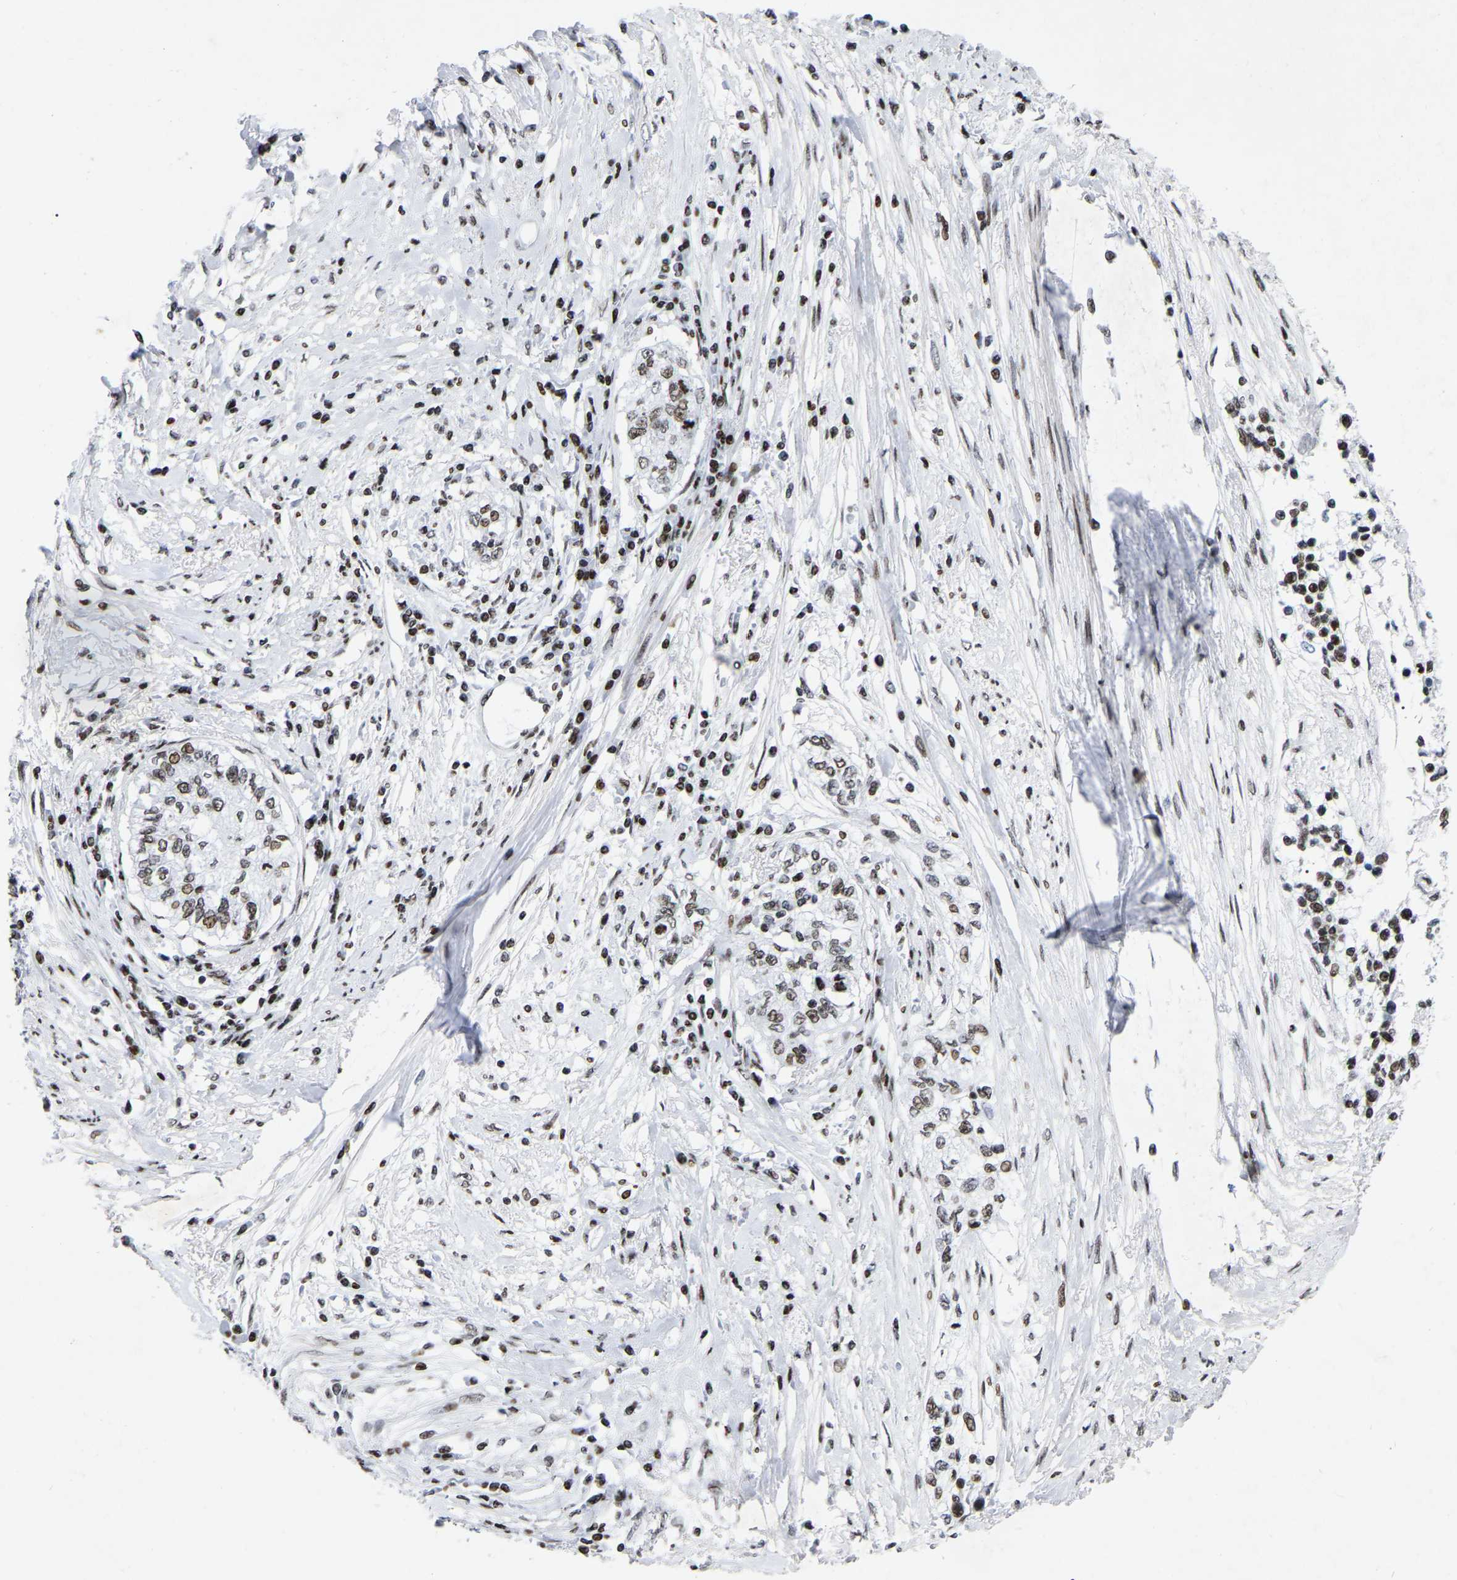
{"staining": {"intensity": "weak", "quantity": "25%-75%", "location": "nuclear"}, "tissue": "cervical cancer", "cell_type": "Tumor cells", "image_type": "cancer", "snomed": [{"axis": "morphology", "description": "Squamous cell carcinoma, NOS"}, {"axis": "topography", "description": "Cervix"}], "caption": "Weak nuclear staining for a protein is seen in about 25%-75% of tumor cells of squamous cell carcinoma (cervical) using immunohistochemistry (IHC).", "gene": "PRCC", "patient": {"sex": "female", "age": 57}}